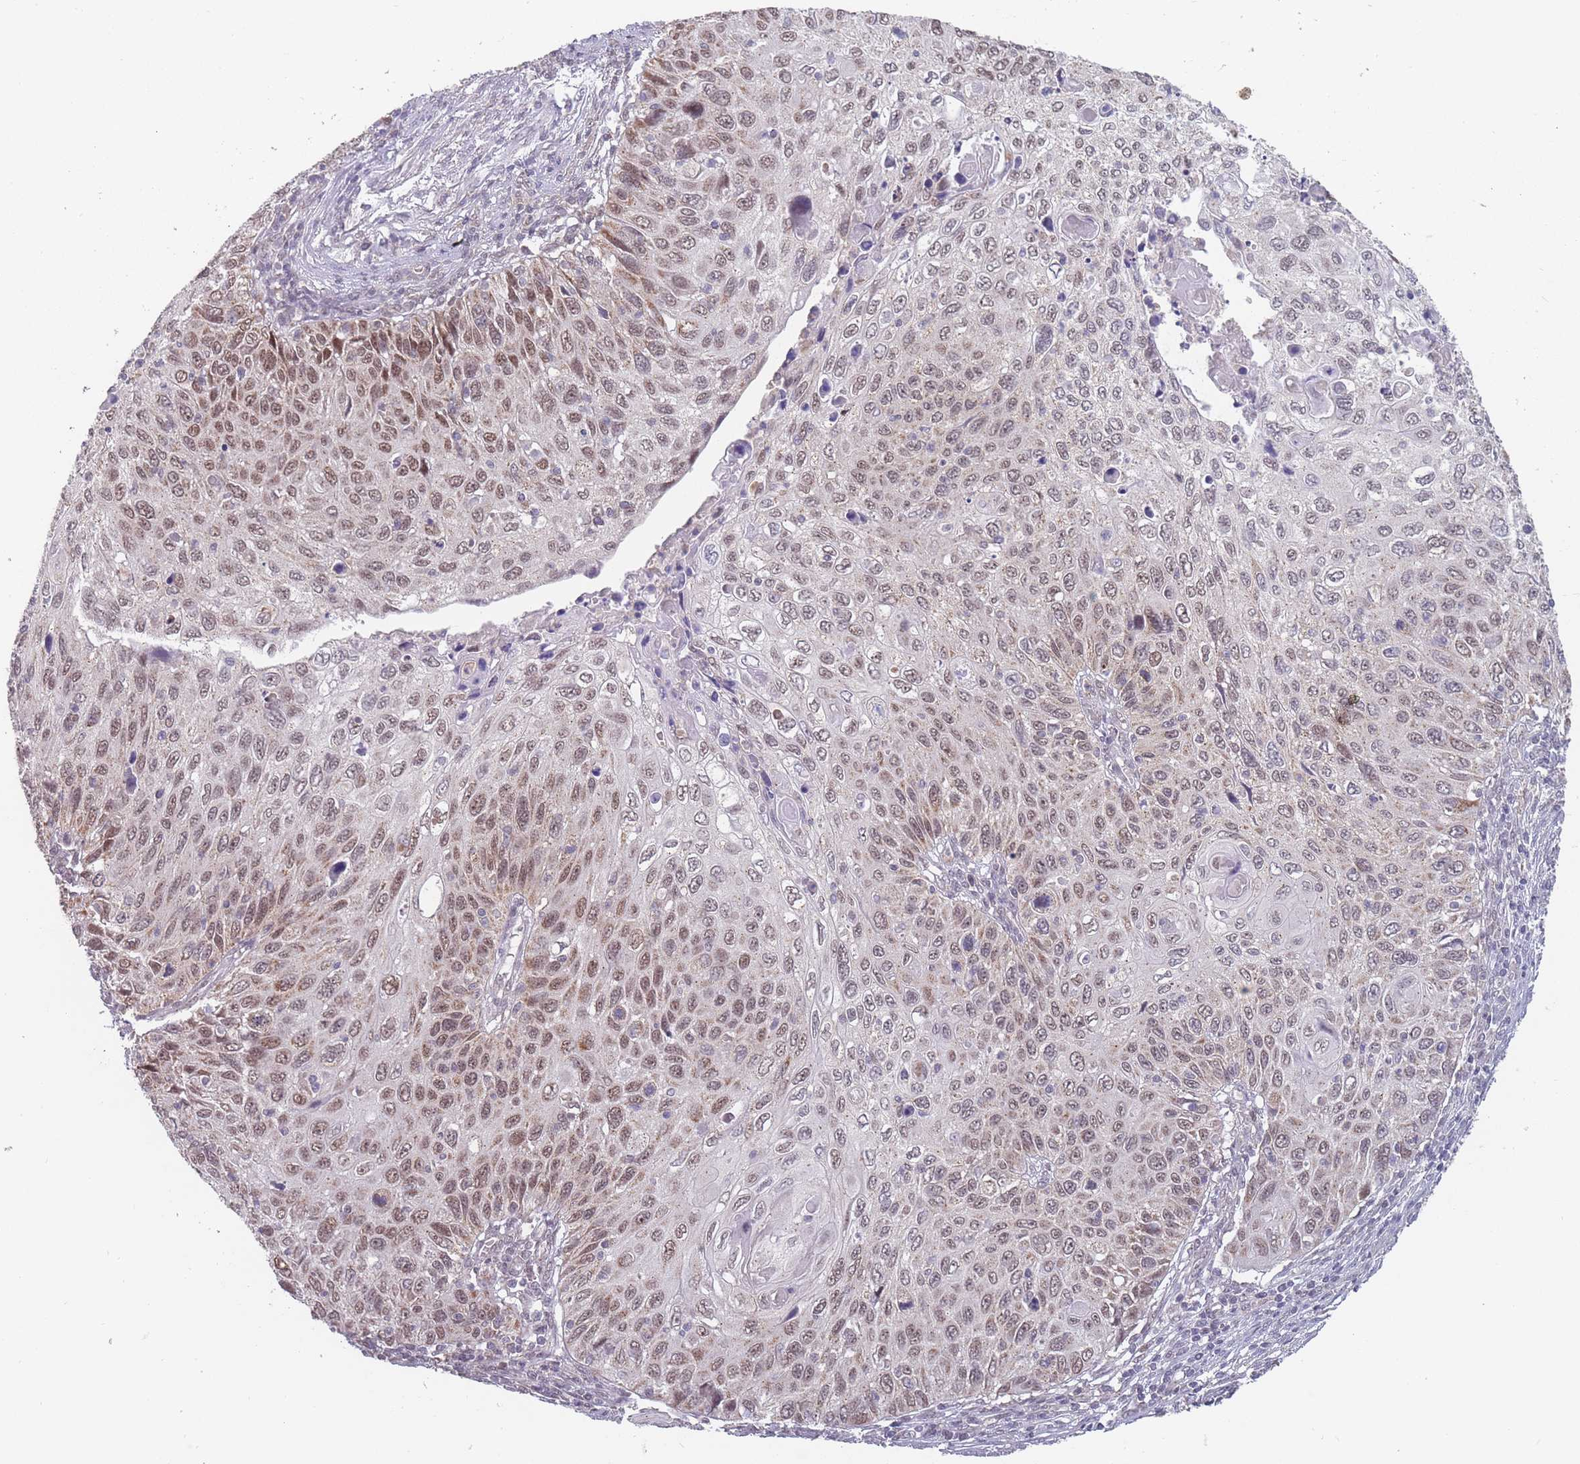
{"staining": {"intensity": "moderate", "quantity": "25%-75%", "location": "cytoplasmic/membranous,nuclear"}, "tissue": "cervical cancer", "cell_type": "Tumor cells", "image_type": "cancer", "snomed": [{"axis": "morphology", "description": "Squamous cell carcinoma, NOS"}, {"axis": "topography", "description": "Cervix"}], "caption": "A brown stain labels moderate cytoplasmic/membranous and nuclear positivity of a protein in human cervical cancer tumor cells.", "gene": "PEX7", "patient": {"sex": "female", "age": 70}}